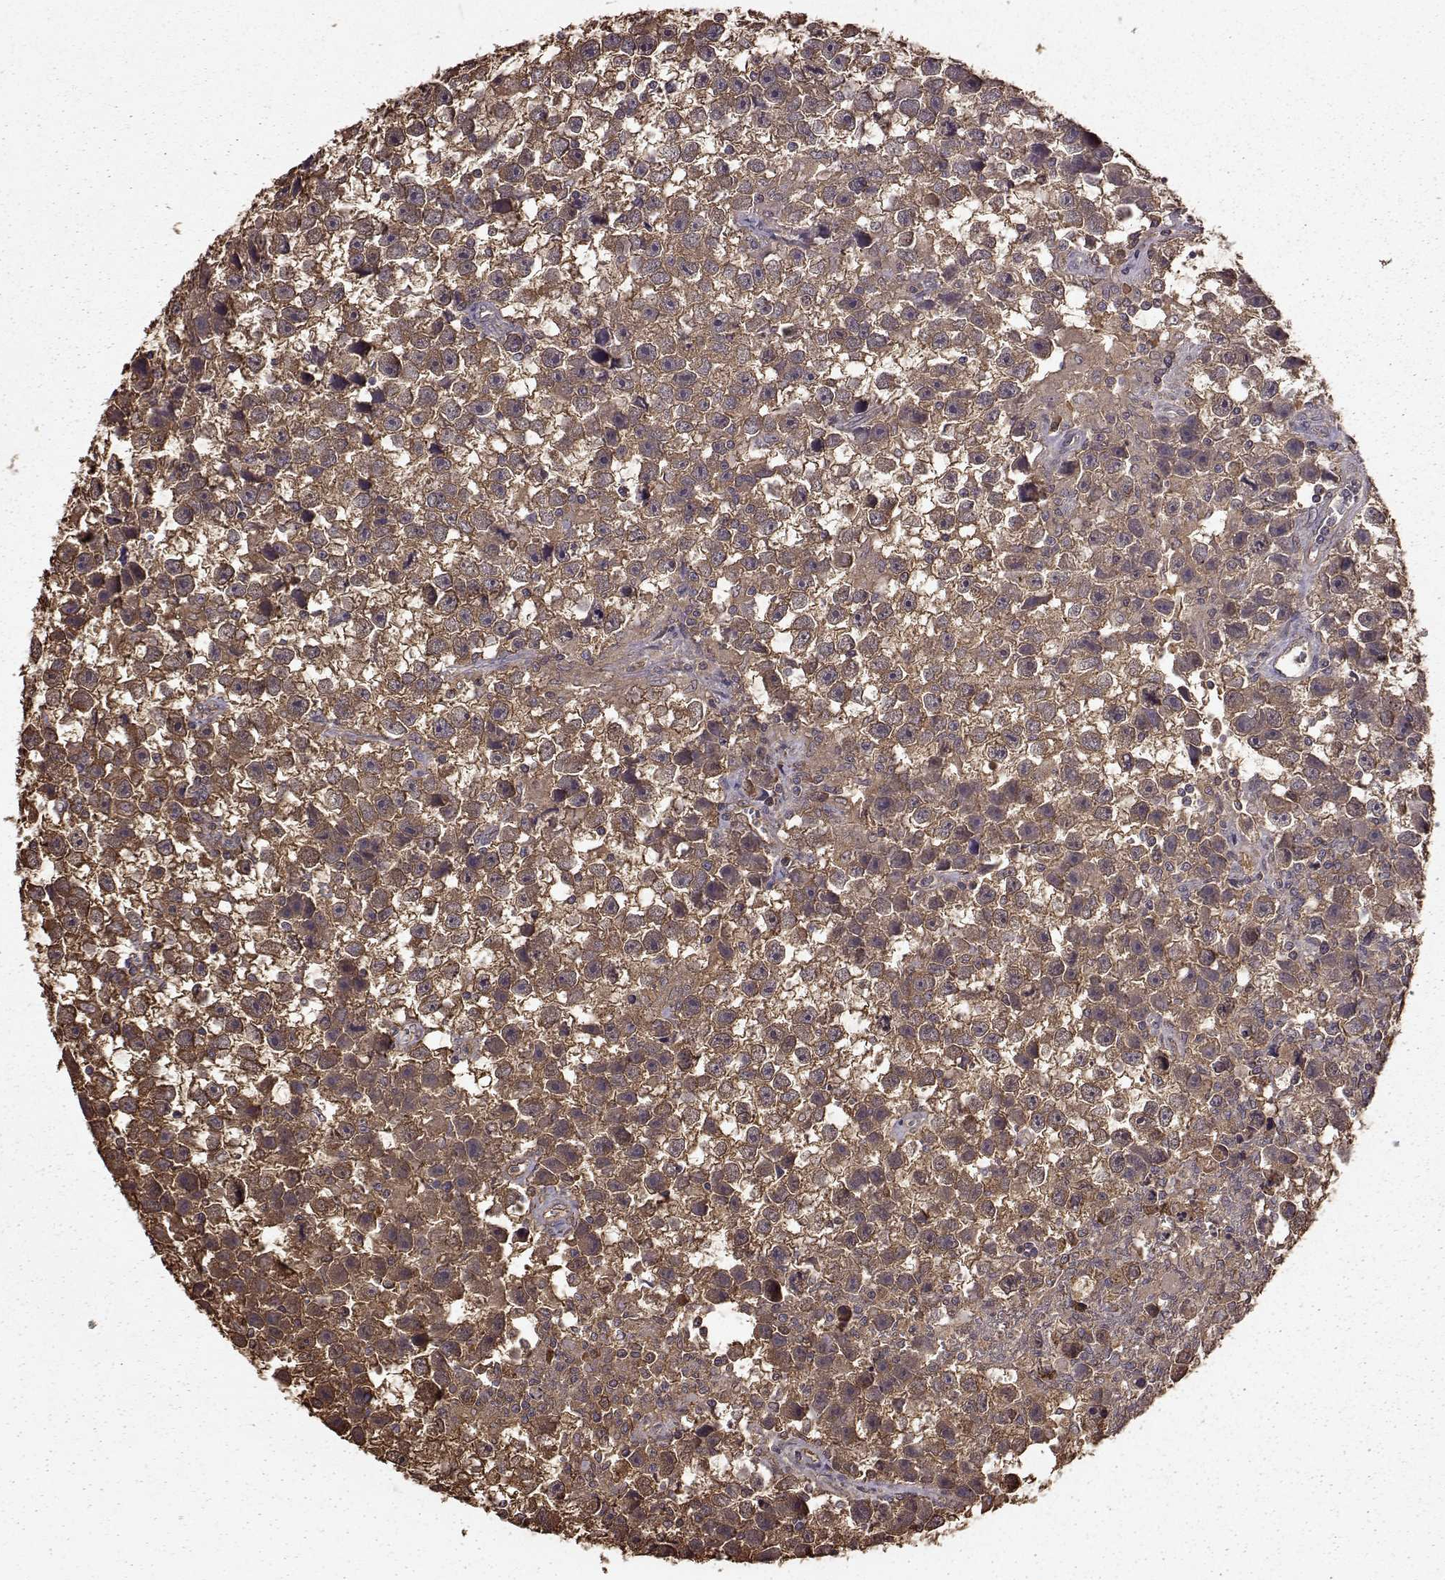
{"staining": {"intensity": "strong", "quantity": ">75%", "location": "cytoplasmic/membranous"}, "tissue": "testis cancer", "cell_type": "Tumor cells", "image_type": "cancer", "snomed": [{"axis": "morphology", "description": "Seminoma, NOS"}, {"axis": "topography", "description": "Testis"}], "caption": "Human seminoma (testis) stained with a protein marker reveals strong staining in tumor cells.", "gene": "NME1-NME2", "patient": {"sex": "male", "age": 43}}